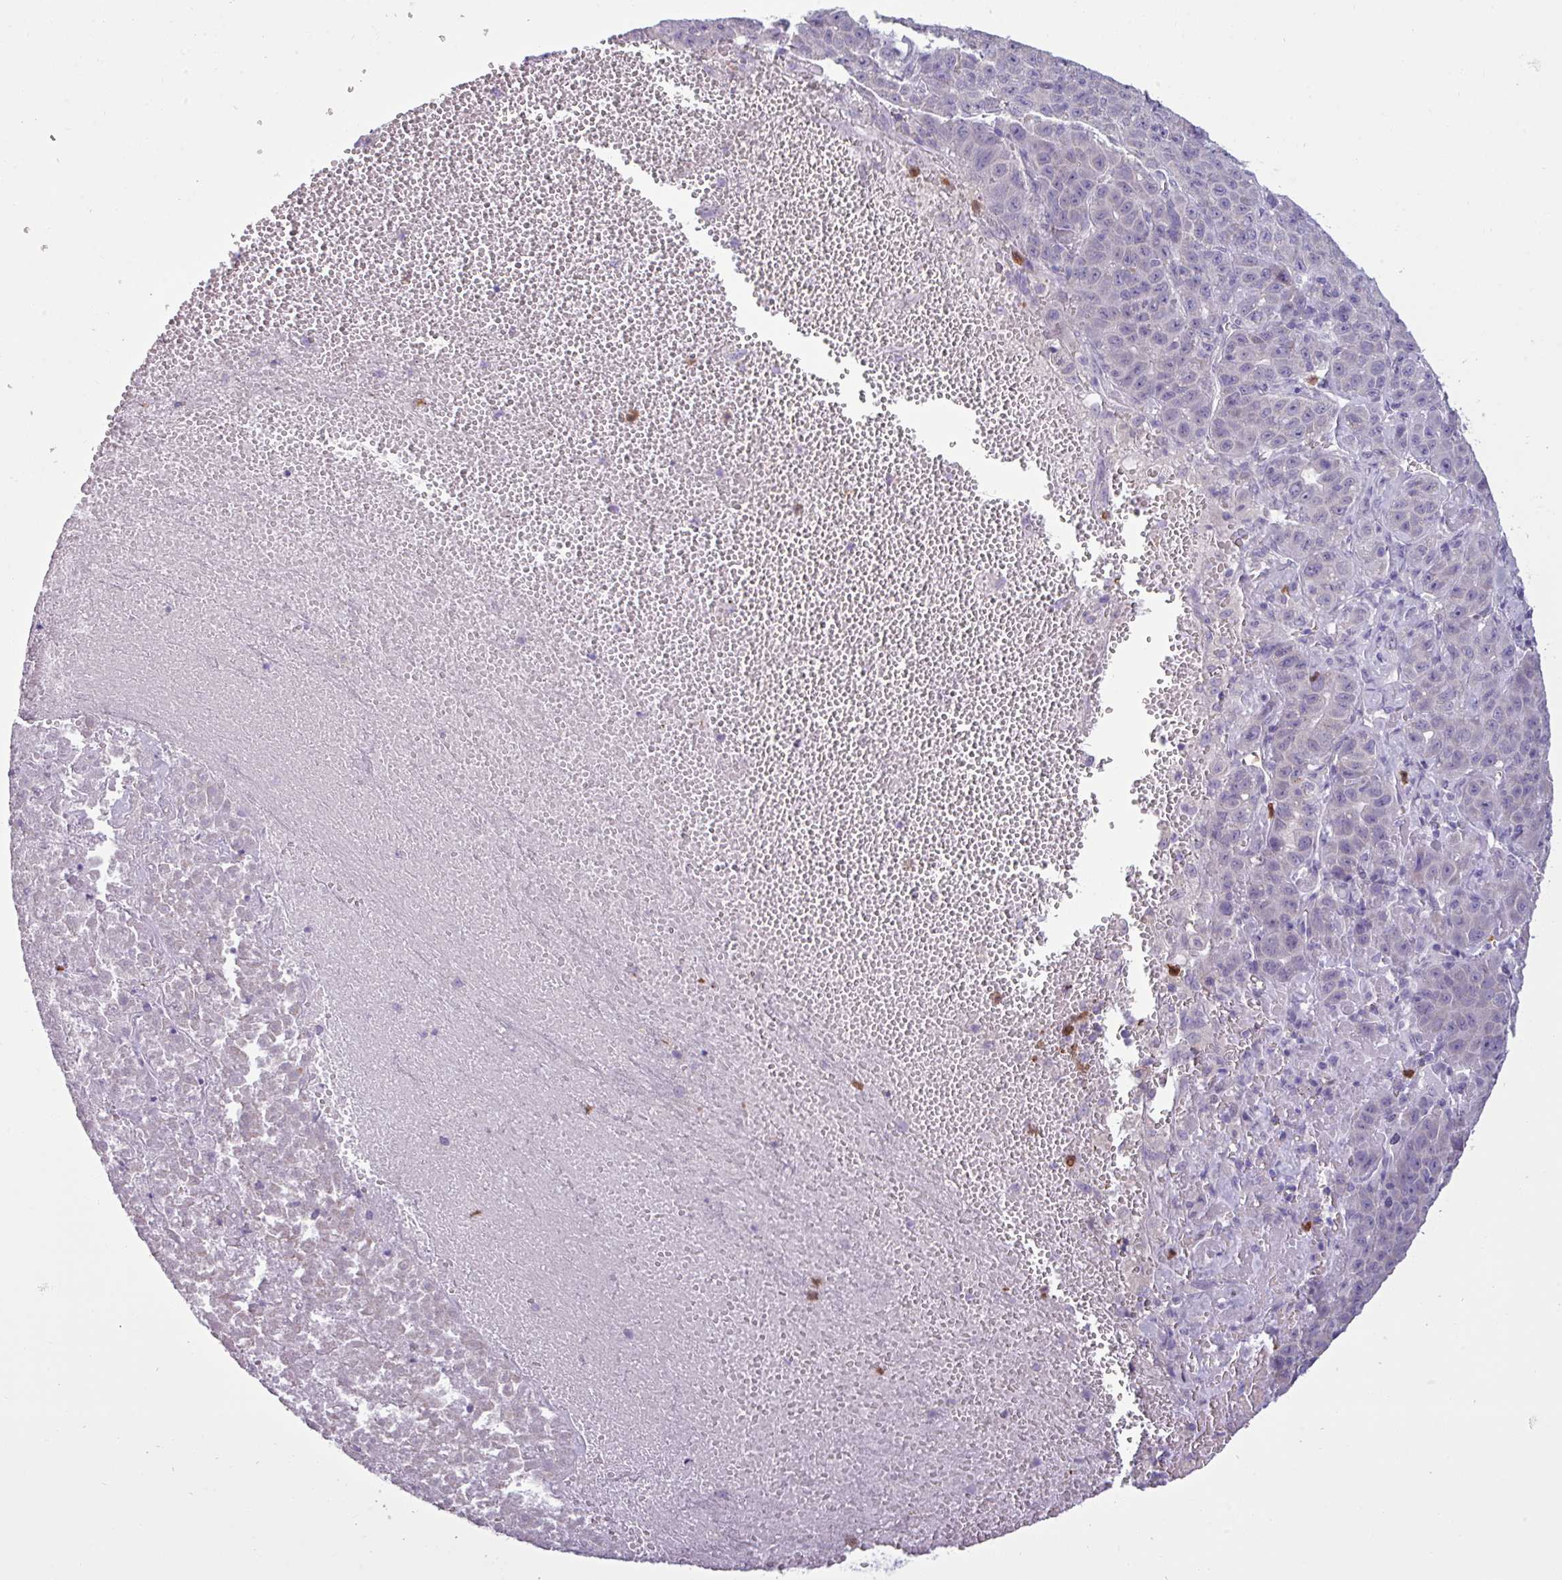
{"staining": {"intensity": "negative", "quantity": "none", "location": "none"}, "tissue": "liver cancer", "cell_type": "Tumor cells", "image_type": "cancer", "snomed": [{"axis": "morphology", "description": "Carcinoma, Hepatocellular, NOS"}, {"axis": "topography", "description": "Liver"}], "caption": "An IHC image of hepatocellular carcinoma (liver) is shown. There is no staining in tumor cells of hepatocellular carcinoma (liver).", "gene": "TRIM39", "patient": {"sex": "female", "age": 53}}